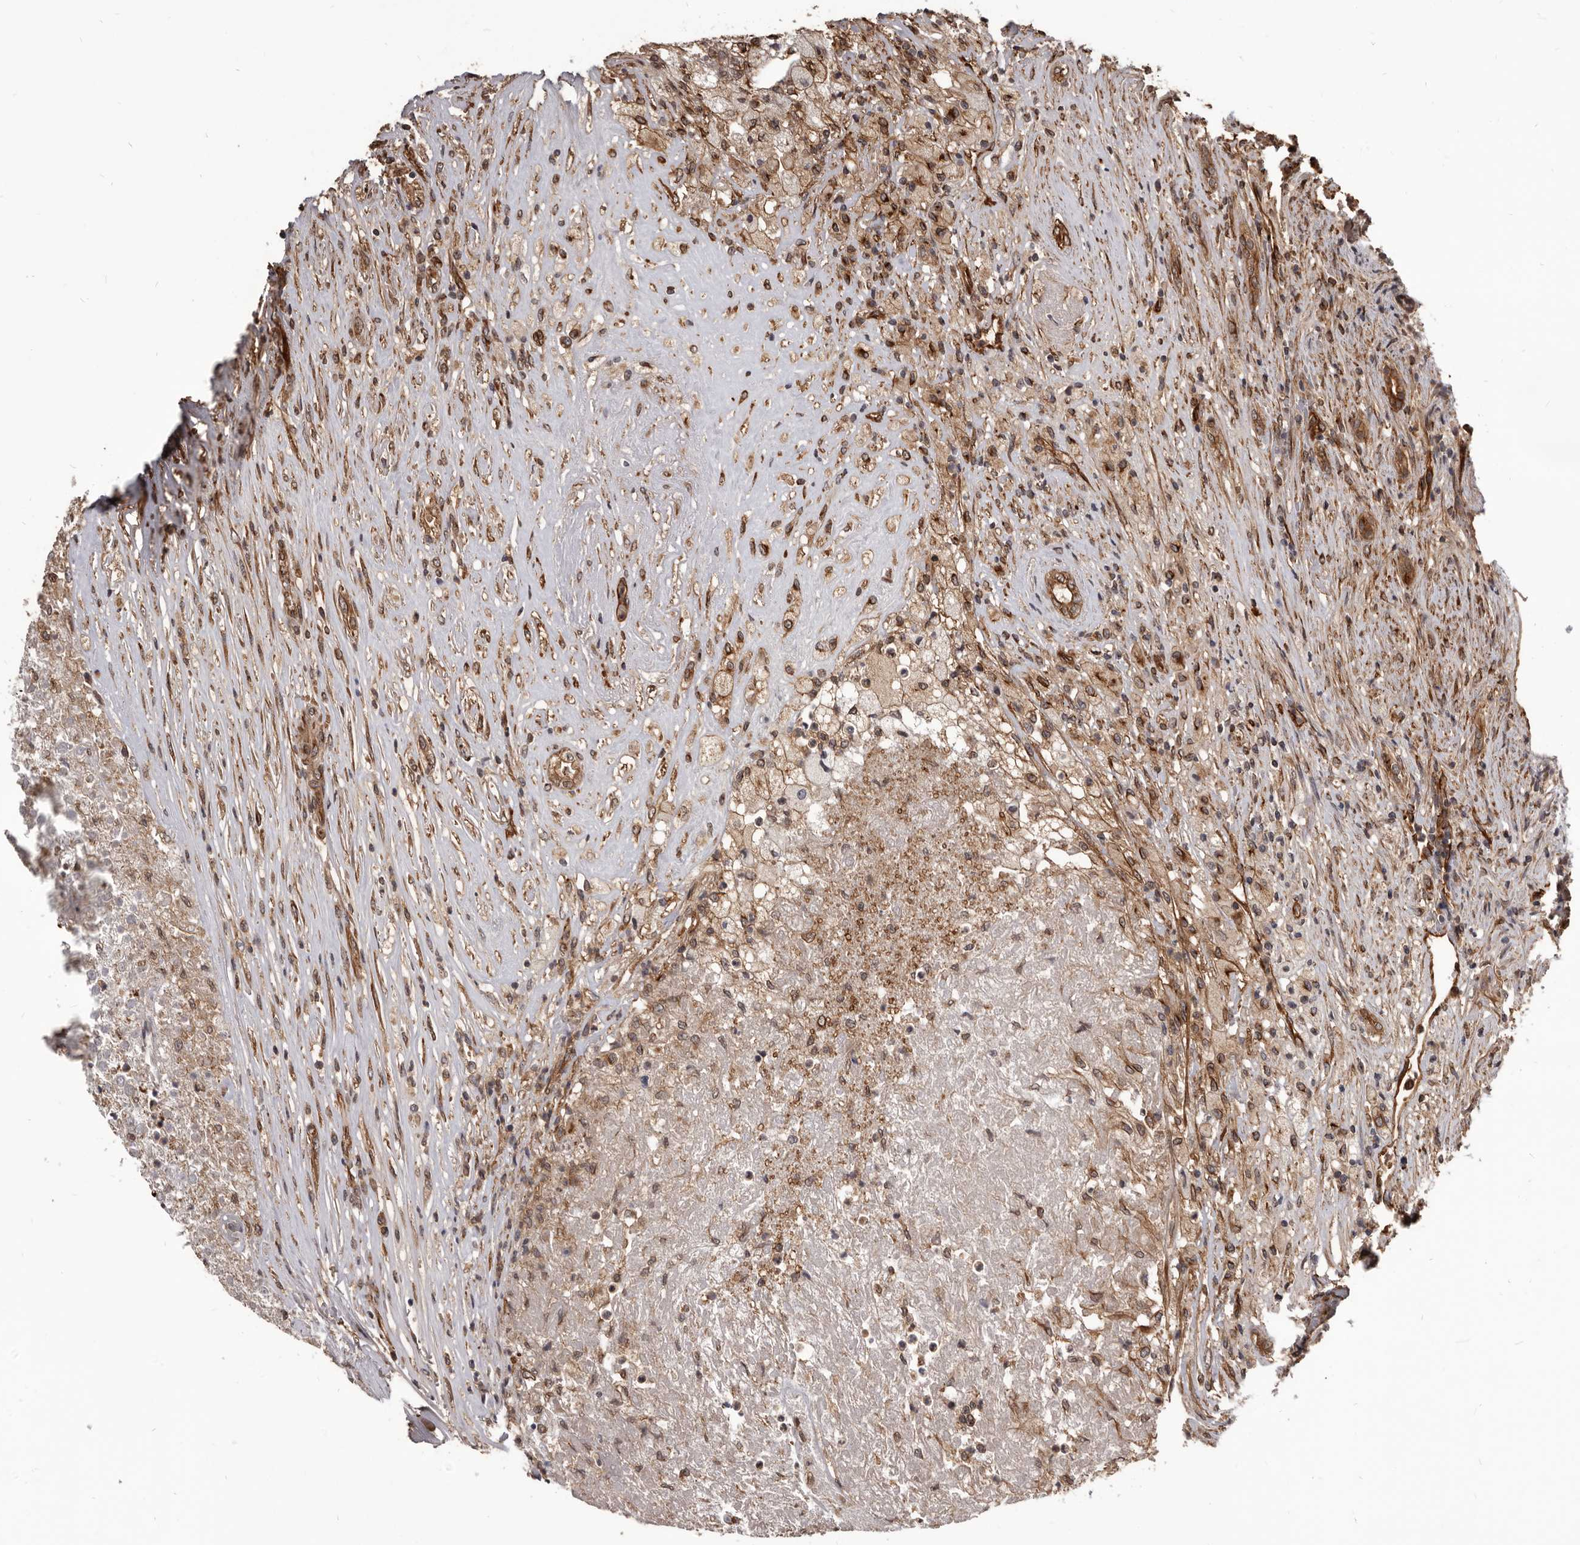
{"staining": {"intensity": "moderate", "quantity": ">75%", "location": "cytoplasmic/membranous"}, "tissue": "renal cancer", "cell_type": "Tumor cells", "image_type": "cancer", "snomed": [{"axis": "morphology", "description": "Adenocarcinoma, NOS"}, {"axis": "topography", "description": "Kidney"}], "caption": "This micrograph shows renal cancer stained with IHC to label a protein in brown. The cytoplasmic/membranous of tumor cells show moderate positivity for the protein. Nuclei are counter-stained blue.", "gene": "ADAMTS20", "patient": {"sex": "female", "age": 54}}